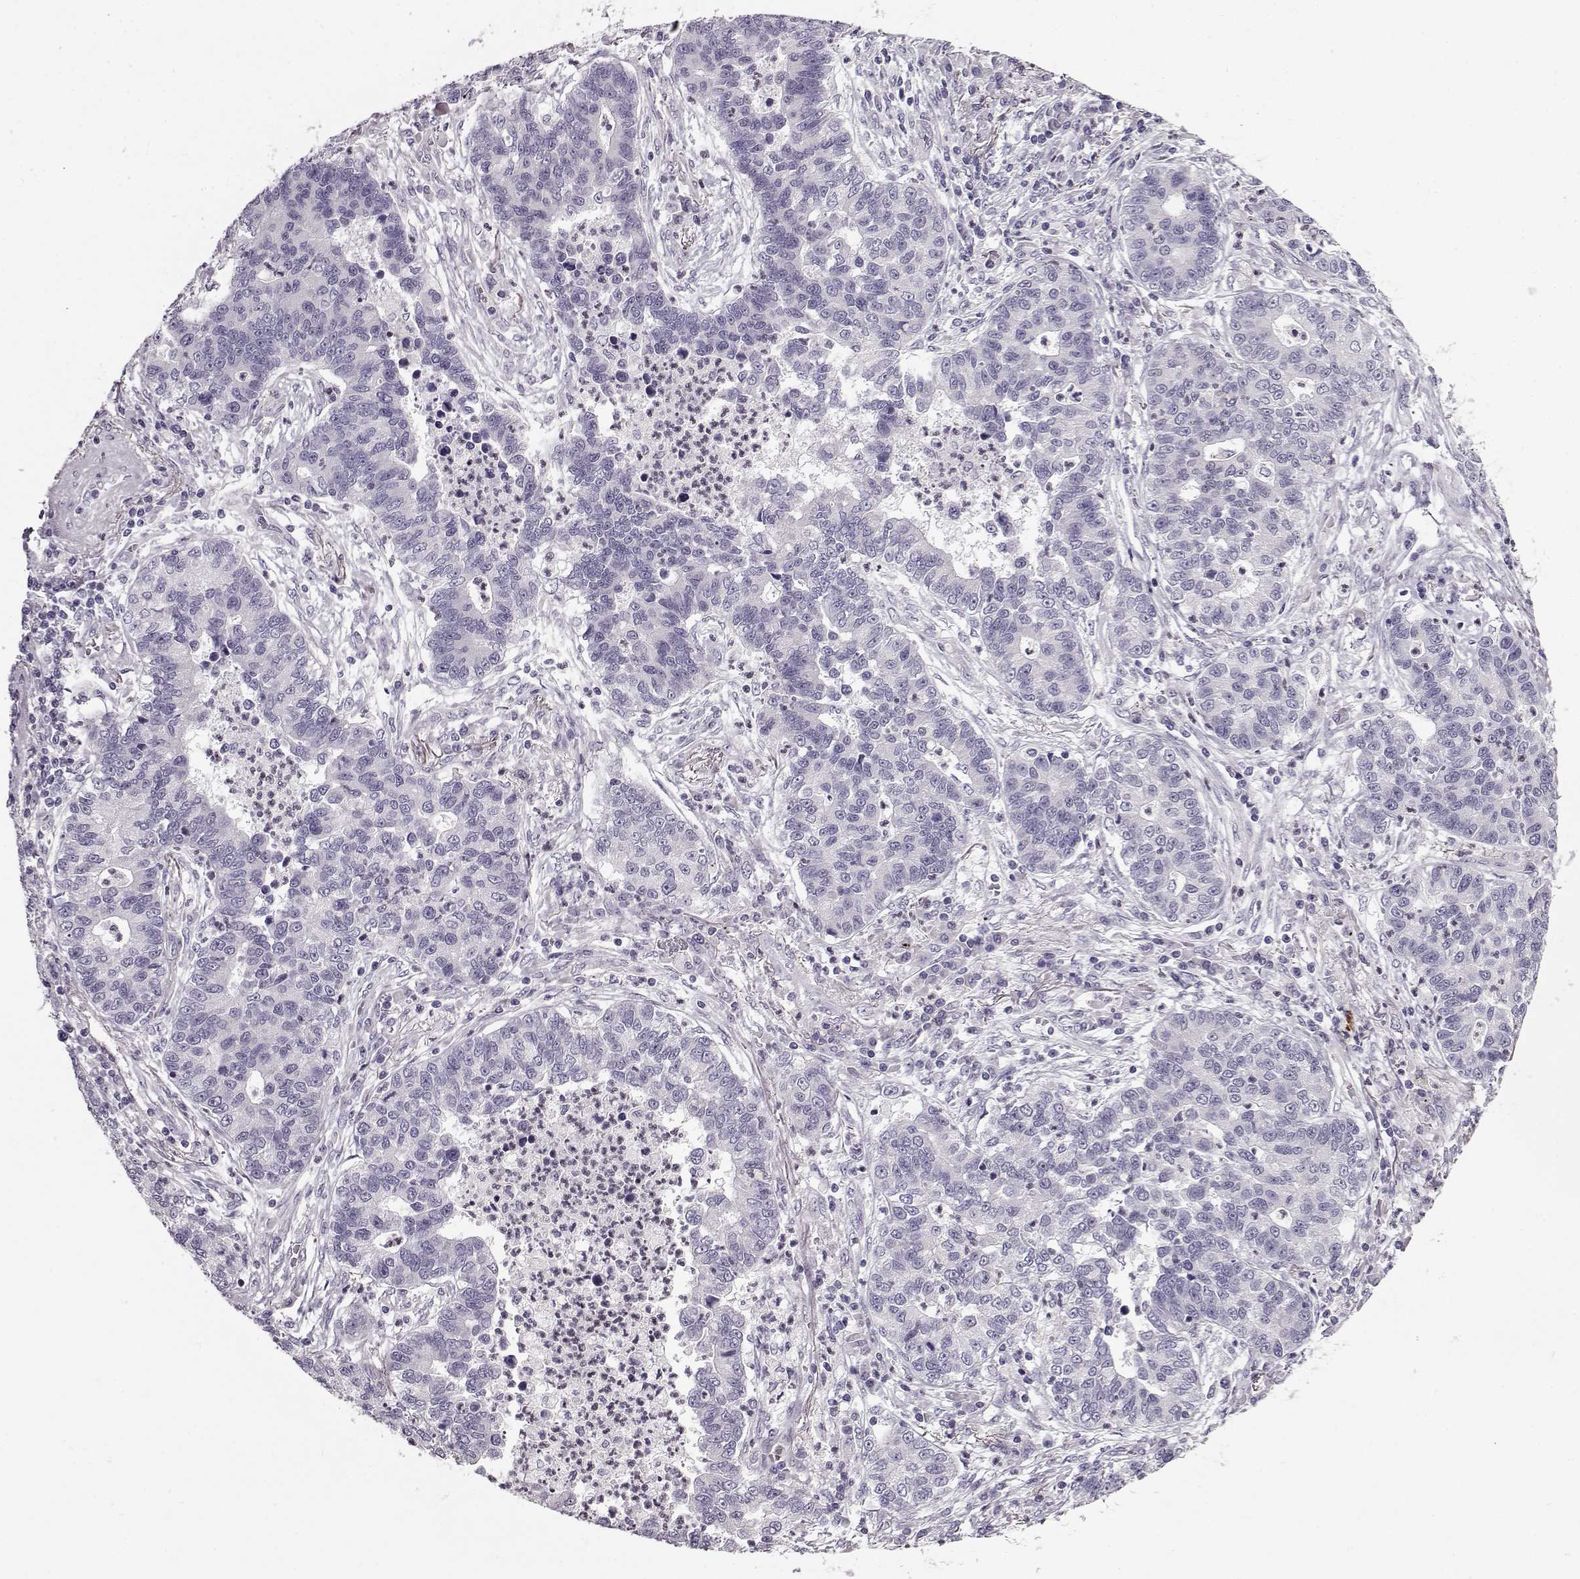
{"staining": {"intensity": "negative", "quantity": "none", "location": "none"}, "tissue": "lung cancer", "cell_type": "Tumor cells", "image_type": "cancer", "snomed": [{"axis": "morphology", "description": "Adenocarcinoma, NOS"}, {"axis": "topography", "description": "Lung"}], "caption": "Image shows no protein staining in tumor cells of lung adenocarcinoma tissue.", "gene": "RP1L1", "patient": {"sex": "female", "age": 57}}